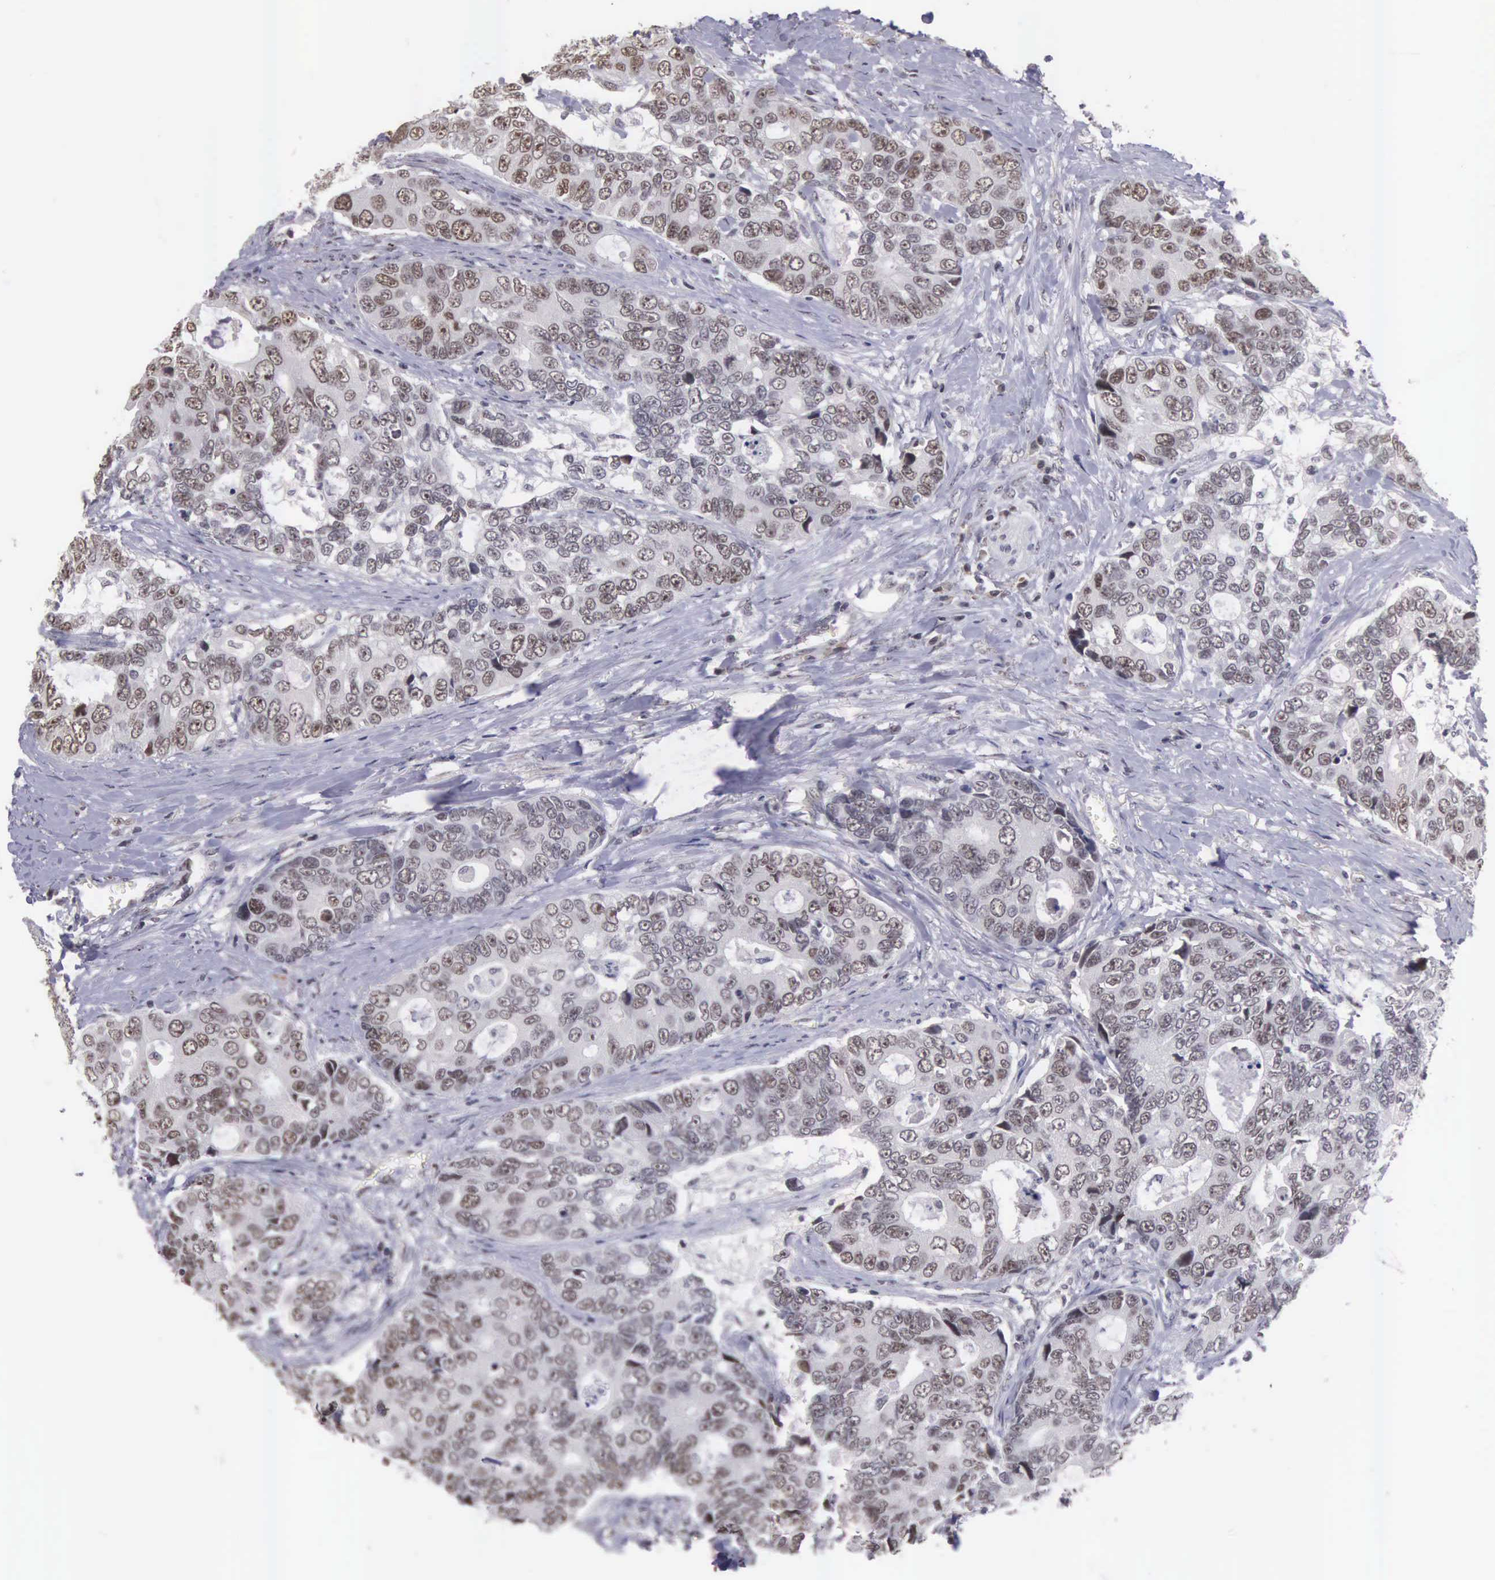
{"staining": {"intensity": "weak", "quantity": "25%-75%", "location": "nuclear"}, "tissue": "colorectal cancer", "cell_type": "Tumor cells", "image_type": "cancer", "snomed": [{"axis": "morphology", "description": "Adenocarcinoma, NOS"}, {"axis": "topography", "description": "Rectum"}], "caption": "This is an image of immunohistochemistry (IHC) staining of adenocarcinoma (colorectal), which shows weak staining in the nuclear of tumor cells.", "gene": "ZNF275", "patient": {"sex": "female", "age": 67}}